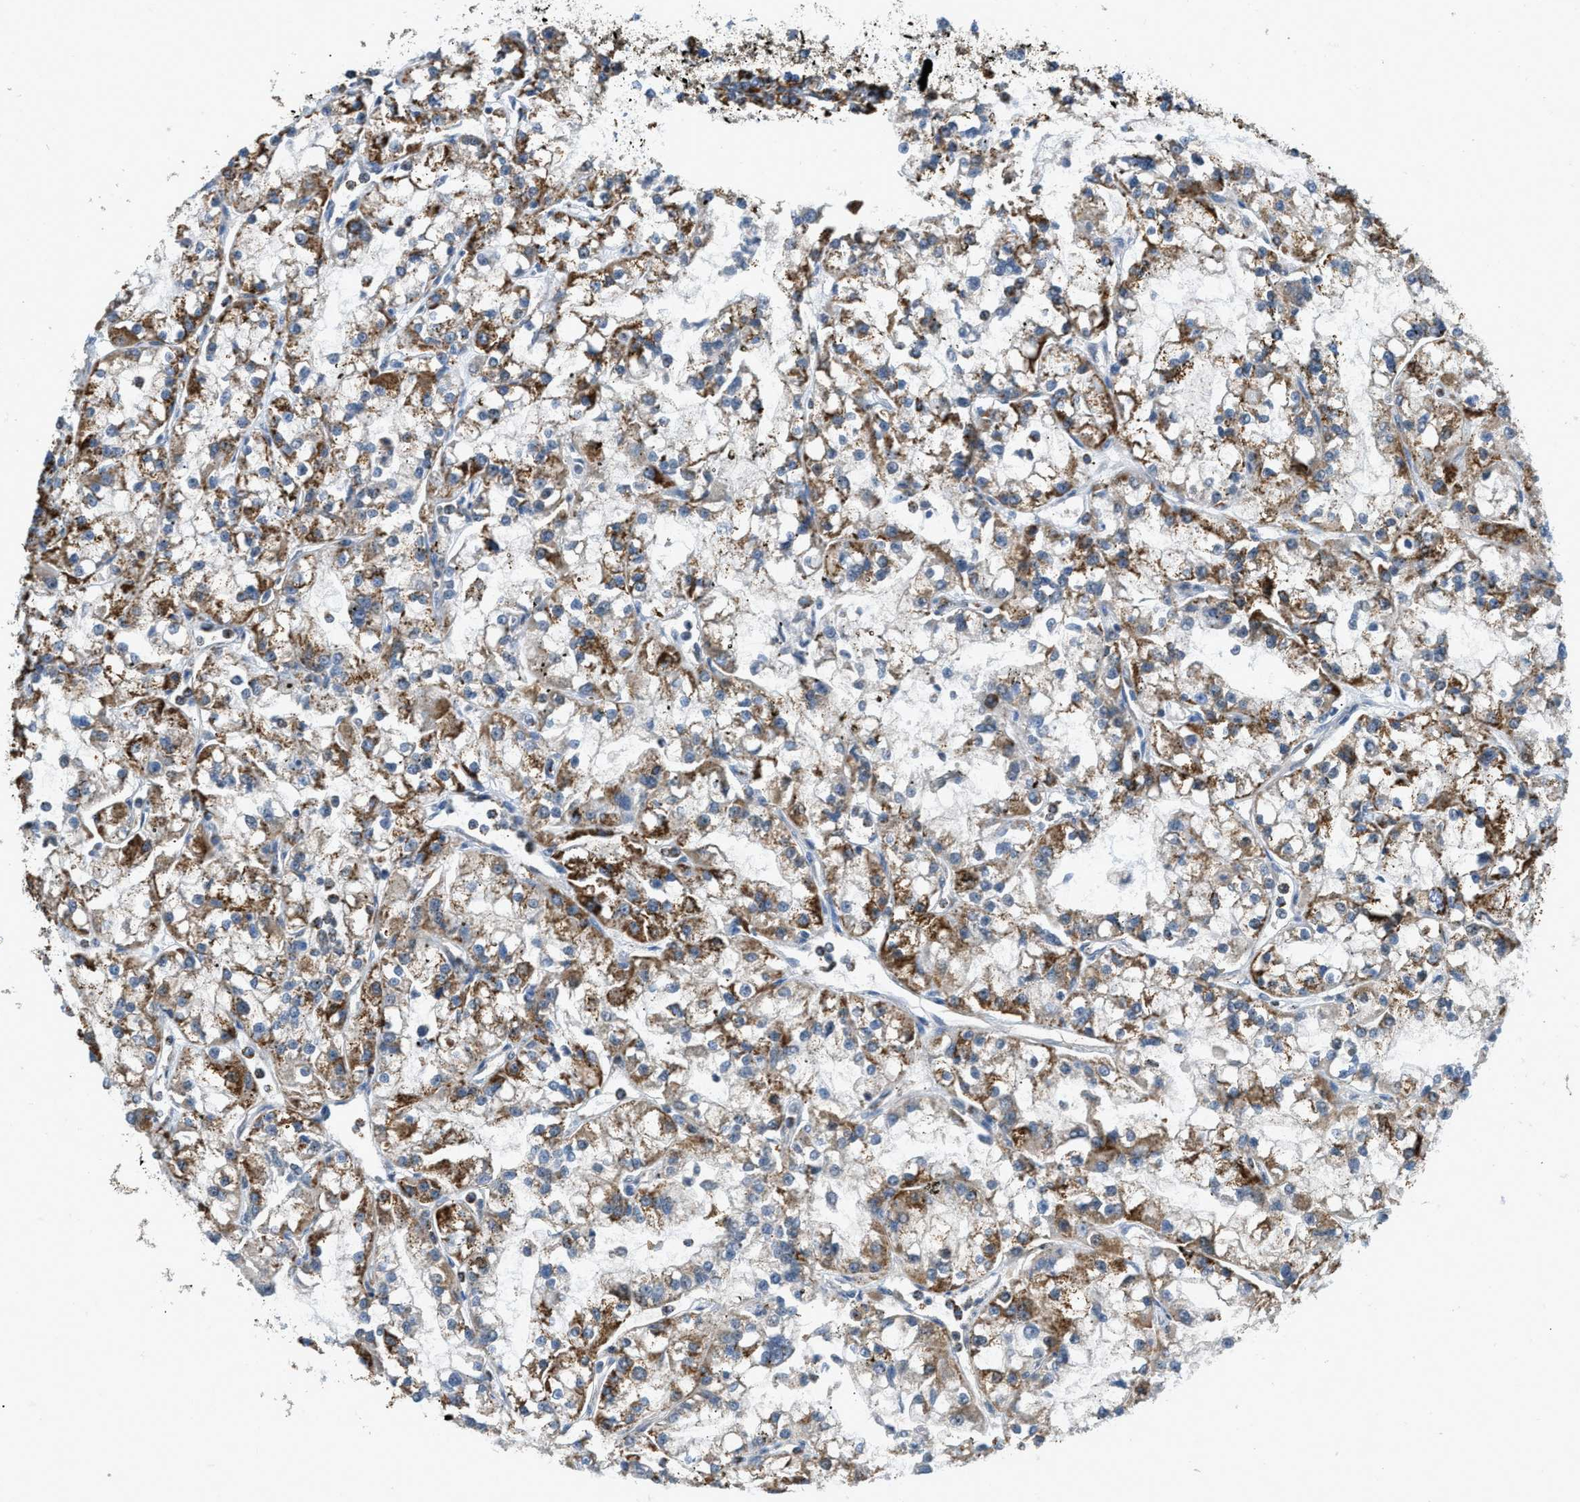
{"staining": {"intensity": "moderate", "quantity": ">75%", "location": "cytoplasmic/membranous"}, "tissue": "renal cancer", "cell_type": "Tumor cells", "image_type": "cancer", "snomed": [{"axis": "morphology", "description": "Adenocarcinoma, NOS"}, {"axis": "topography", "description": "Kidney"}], "caption": "A medium amount of moderate cytoplasmic/membranous positivity is seen in approximately >75% of tumor cells in renal cancer (adenocarcinoma) tissue.", "gene": "ETFB", "patient": {"sex": "female", "age": 52}}